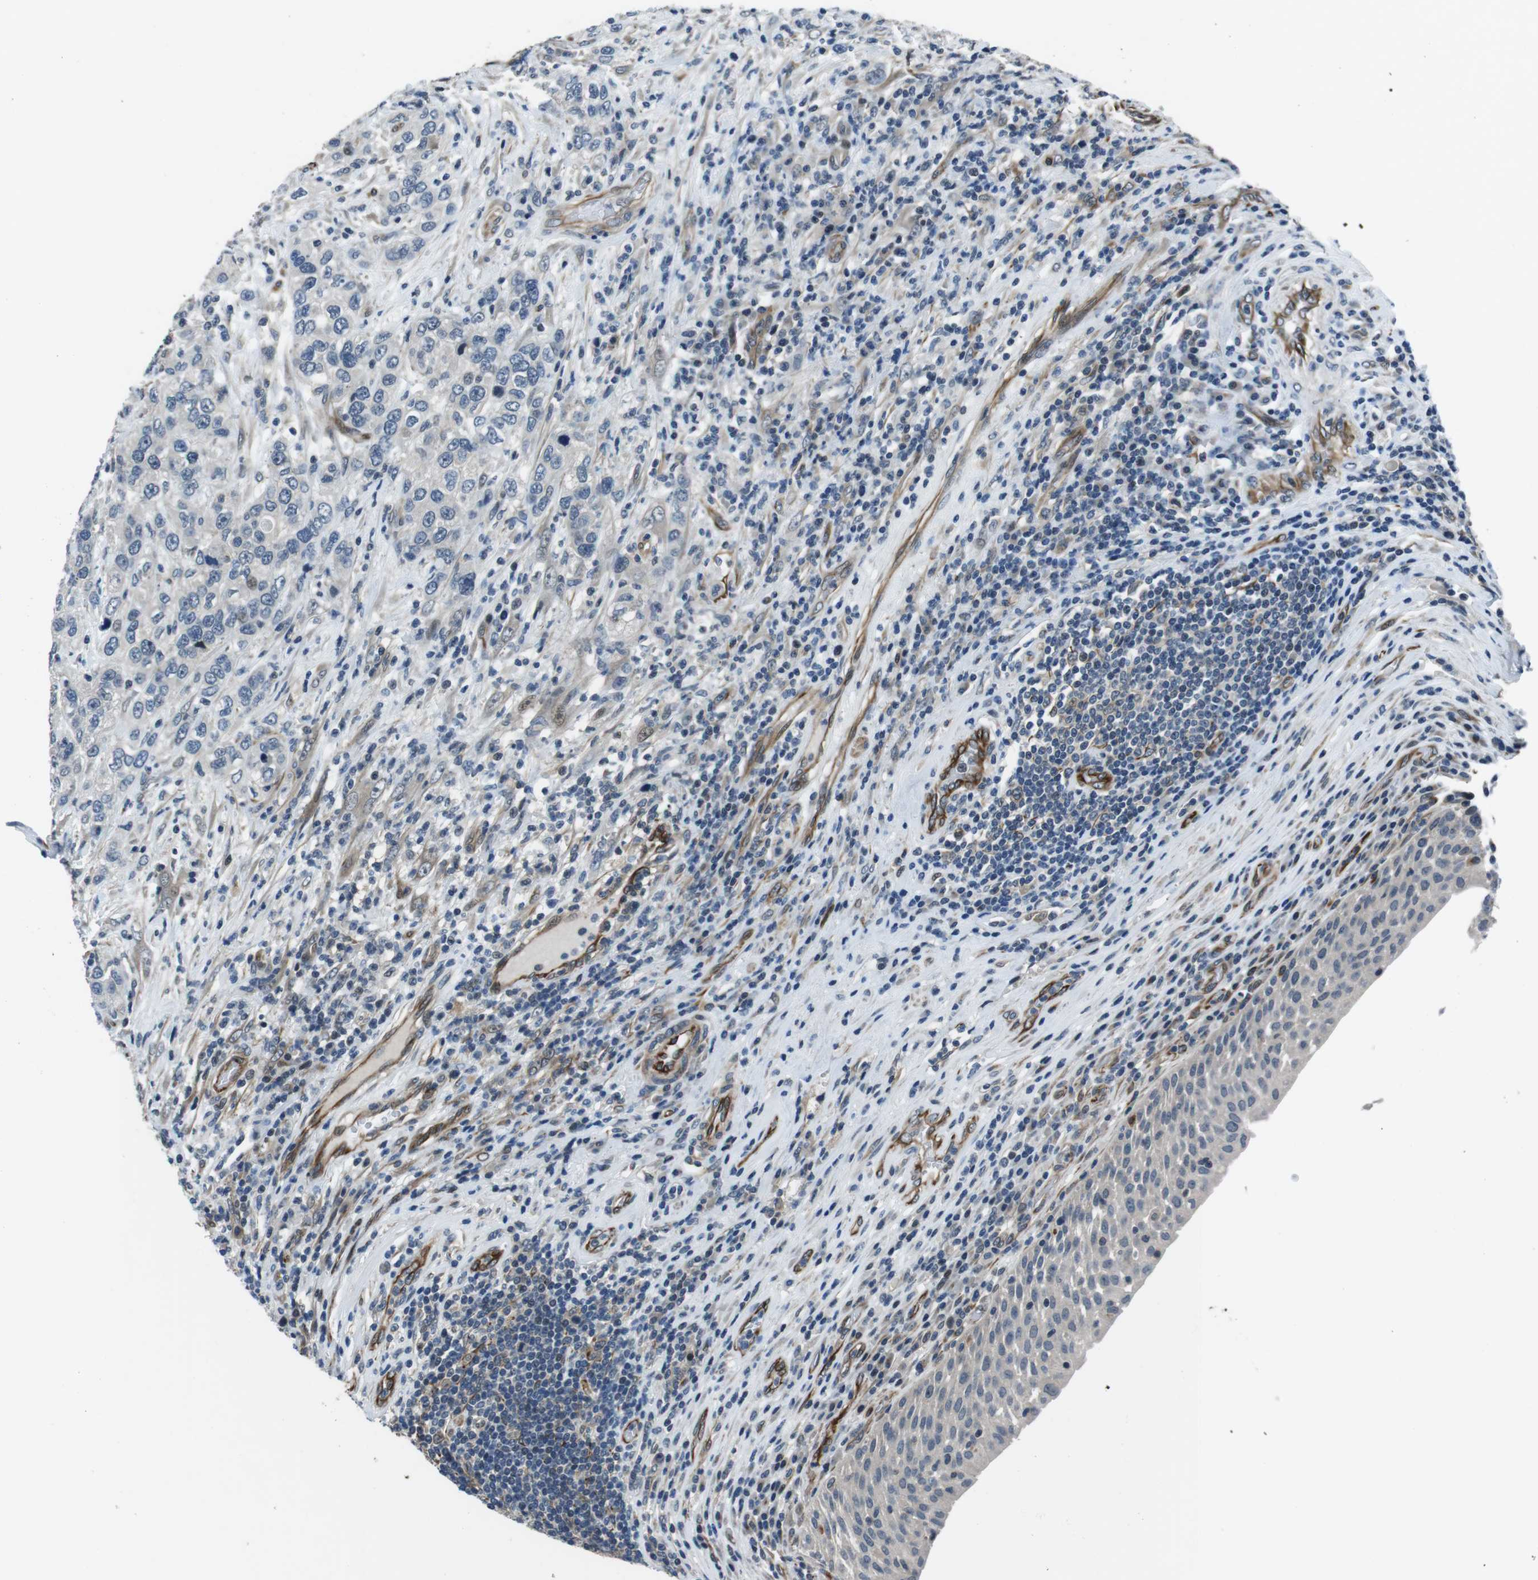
{"staining": {"intensity": "negative", "quantity": "none", "location": "none"}, "tissue": "urothelial cancer", "cell_type": "Tumor cells", "image_type": "cancer", "snomed": [{"axis": "morphology", "description": "Urothelial carcinoma, High grade"}, {"axis": "topography", "description": "Urinary bladder"}], "caption": "Protein analysis of urothelial cancer shows no significant expression in tumor cells.", "gene": "LRRC49", "patient": {"sex": "female", "age": 80}}